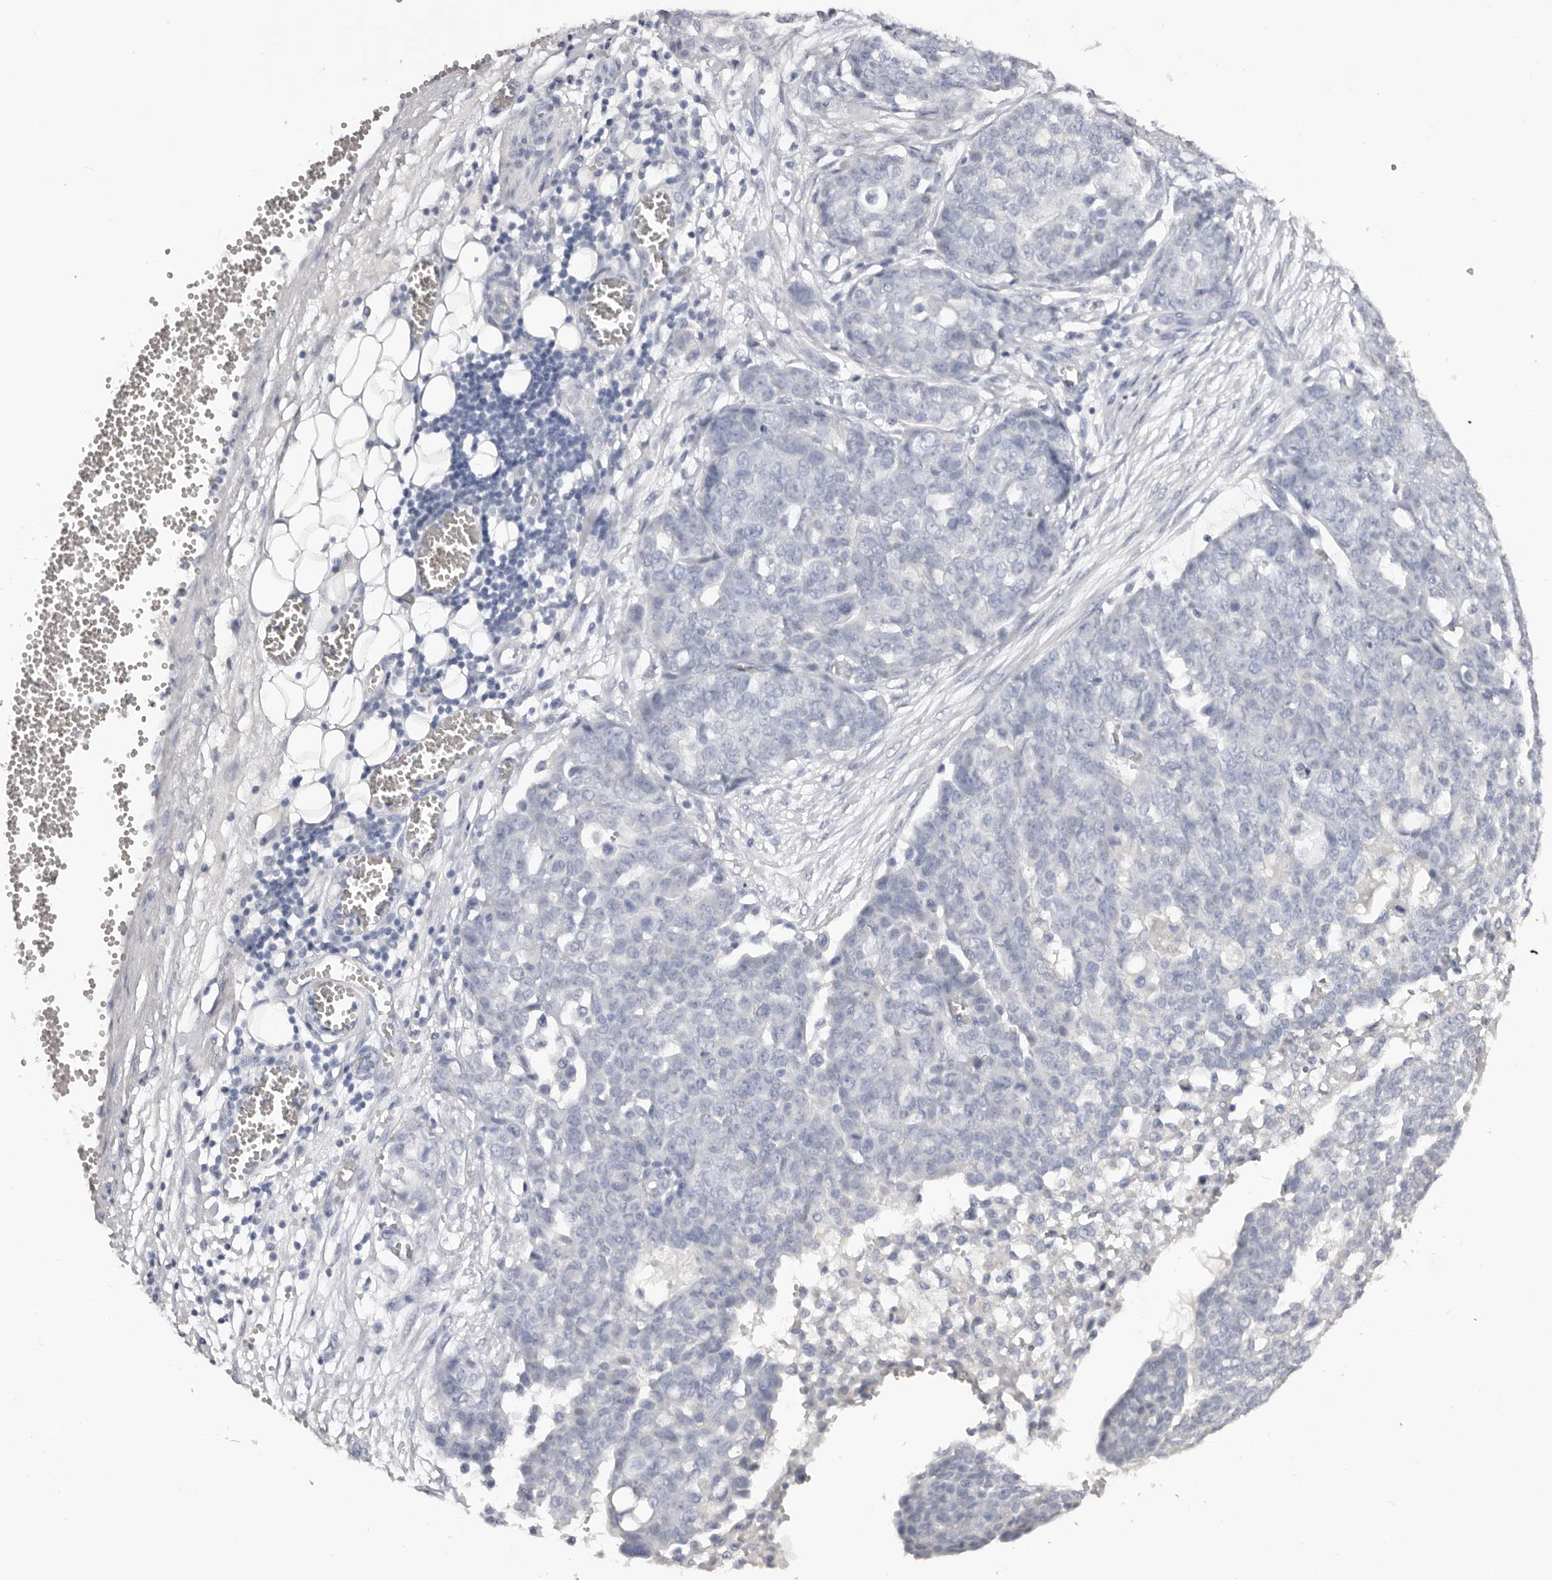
{"staining": {"intensity": "negative", "quantity": "none", "location": "none"}, "tissue": "ovarian cancer", "cell_type": "Tumor cells", "image_type": "cancer", "snomed": [{"axis": "morphology", "description": "Cystadenocarcinoma, serous, NOS"}, {"axis": "topography", "description": "Soft tissue"}, {"axis": "topography", "description": "Ovary"}], "caption": "Tumor cells are negative for brown protein staining in serous cystadenocarcinoma (ovarian).", "gene": "AKNAD1", "patient": {"sex": "female", "age": 57}}